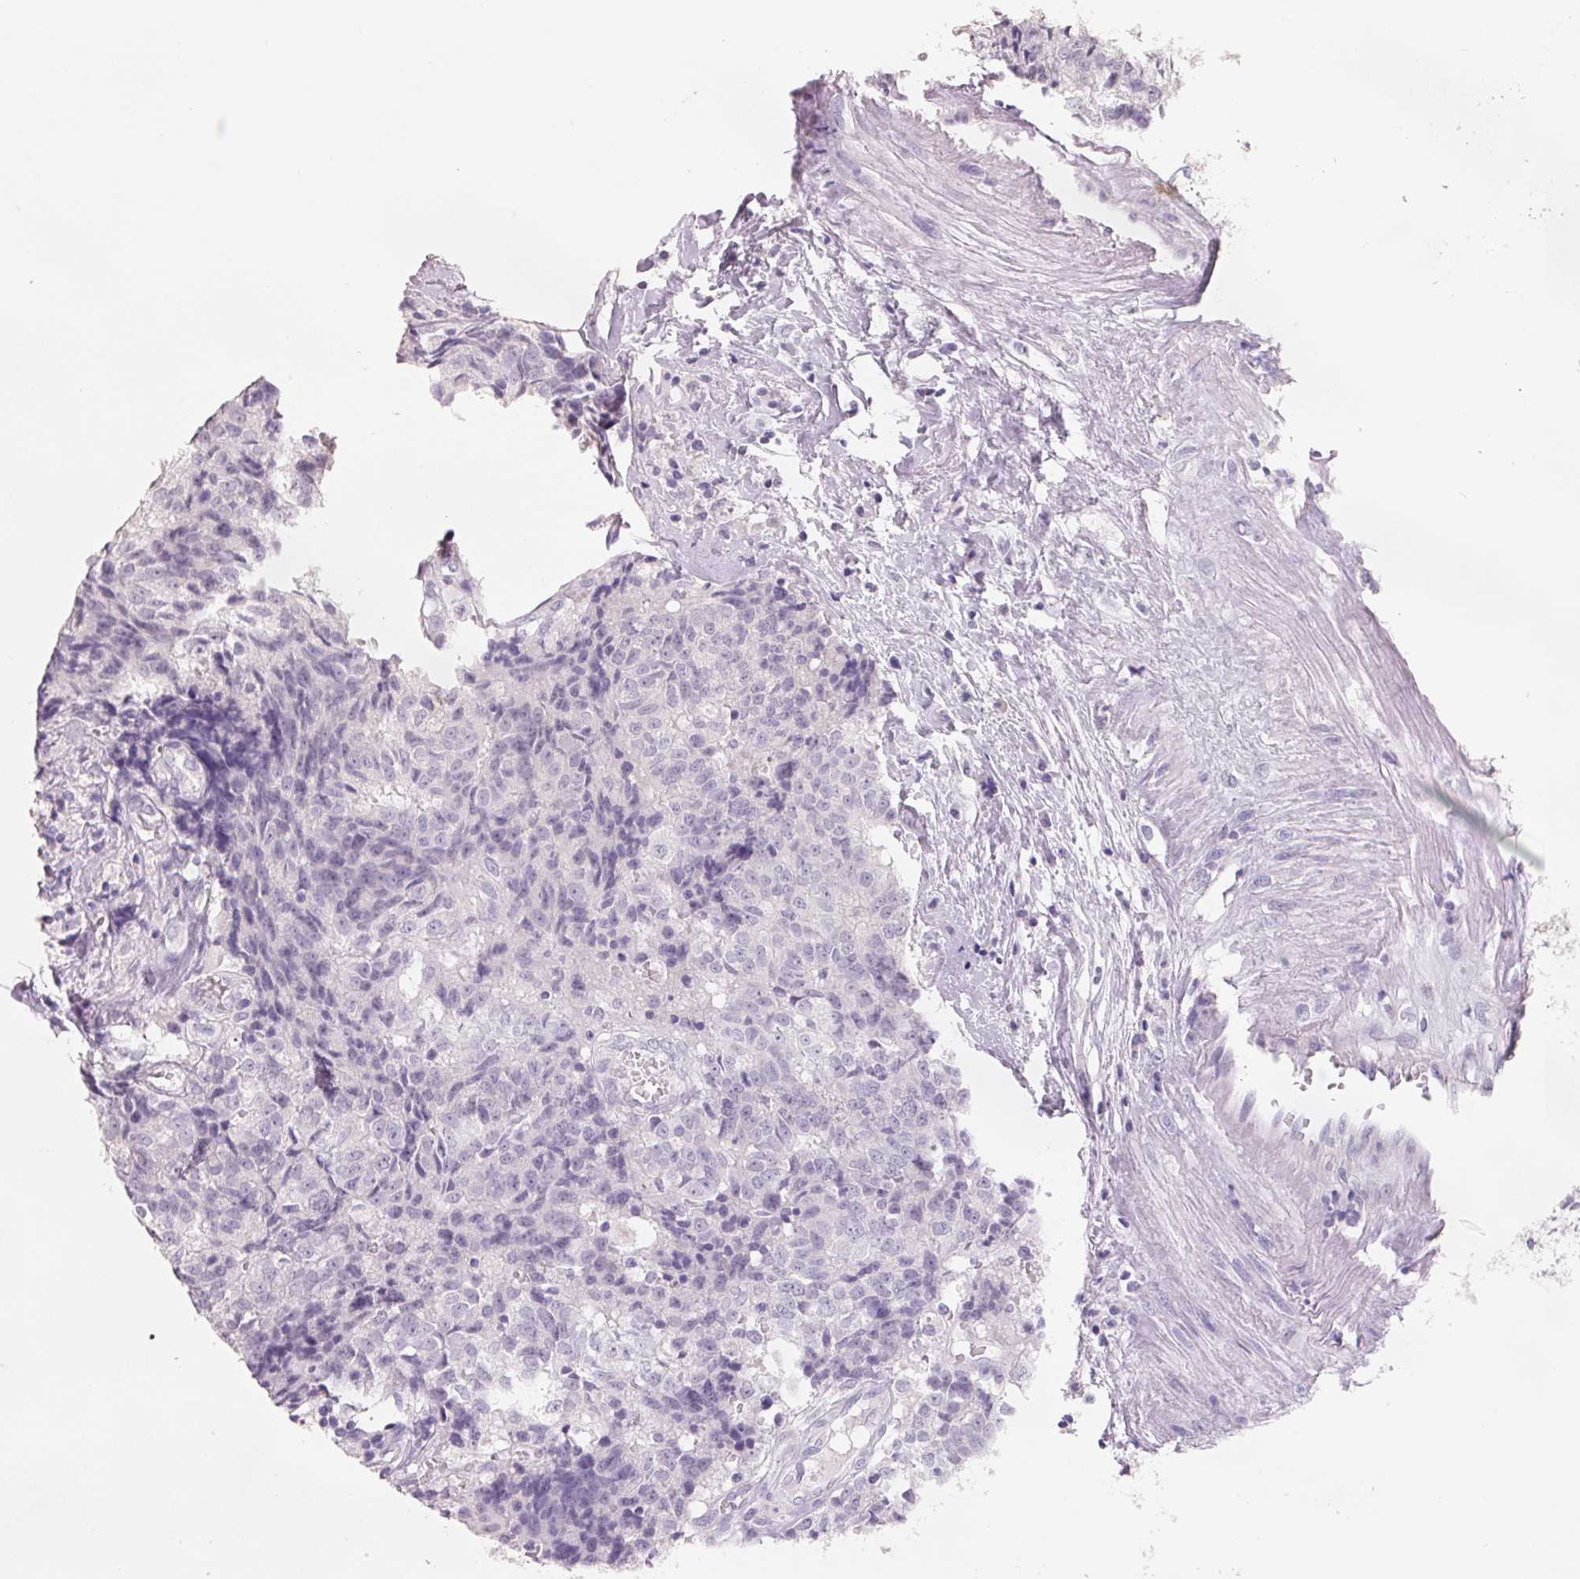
{"staining": {"intensity": "negative", "quantity": "none", "location": "none"}, "tissue": "prostate cancer", "cell_type": "Tumor cells", "image_type": "cancer", "snomed": [{"axis": "morphology", "description": "Adenocarcinoma, High grade"}, {"axis": "topography", "description": "Prostate and seminal vesicle, NOS"}], "caption": "High magnification brightfield microscopy of prostate cancer (high-grade adenocarcinoma) stained with DAB (3,3'-diaminobenzidine) (brown) and counterstained with hematoxylin (blue): tumor cells show no significant expression.", "gene": "FTCD", "patient": {"sex": "male", "age": 60}}